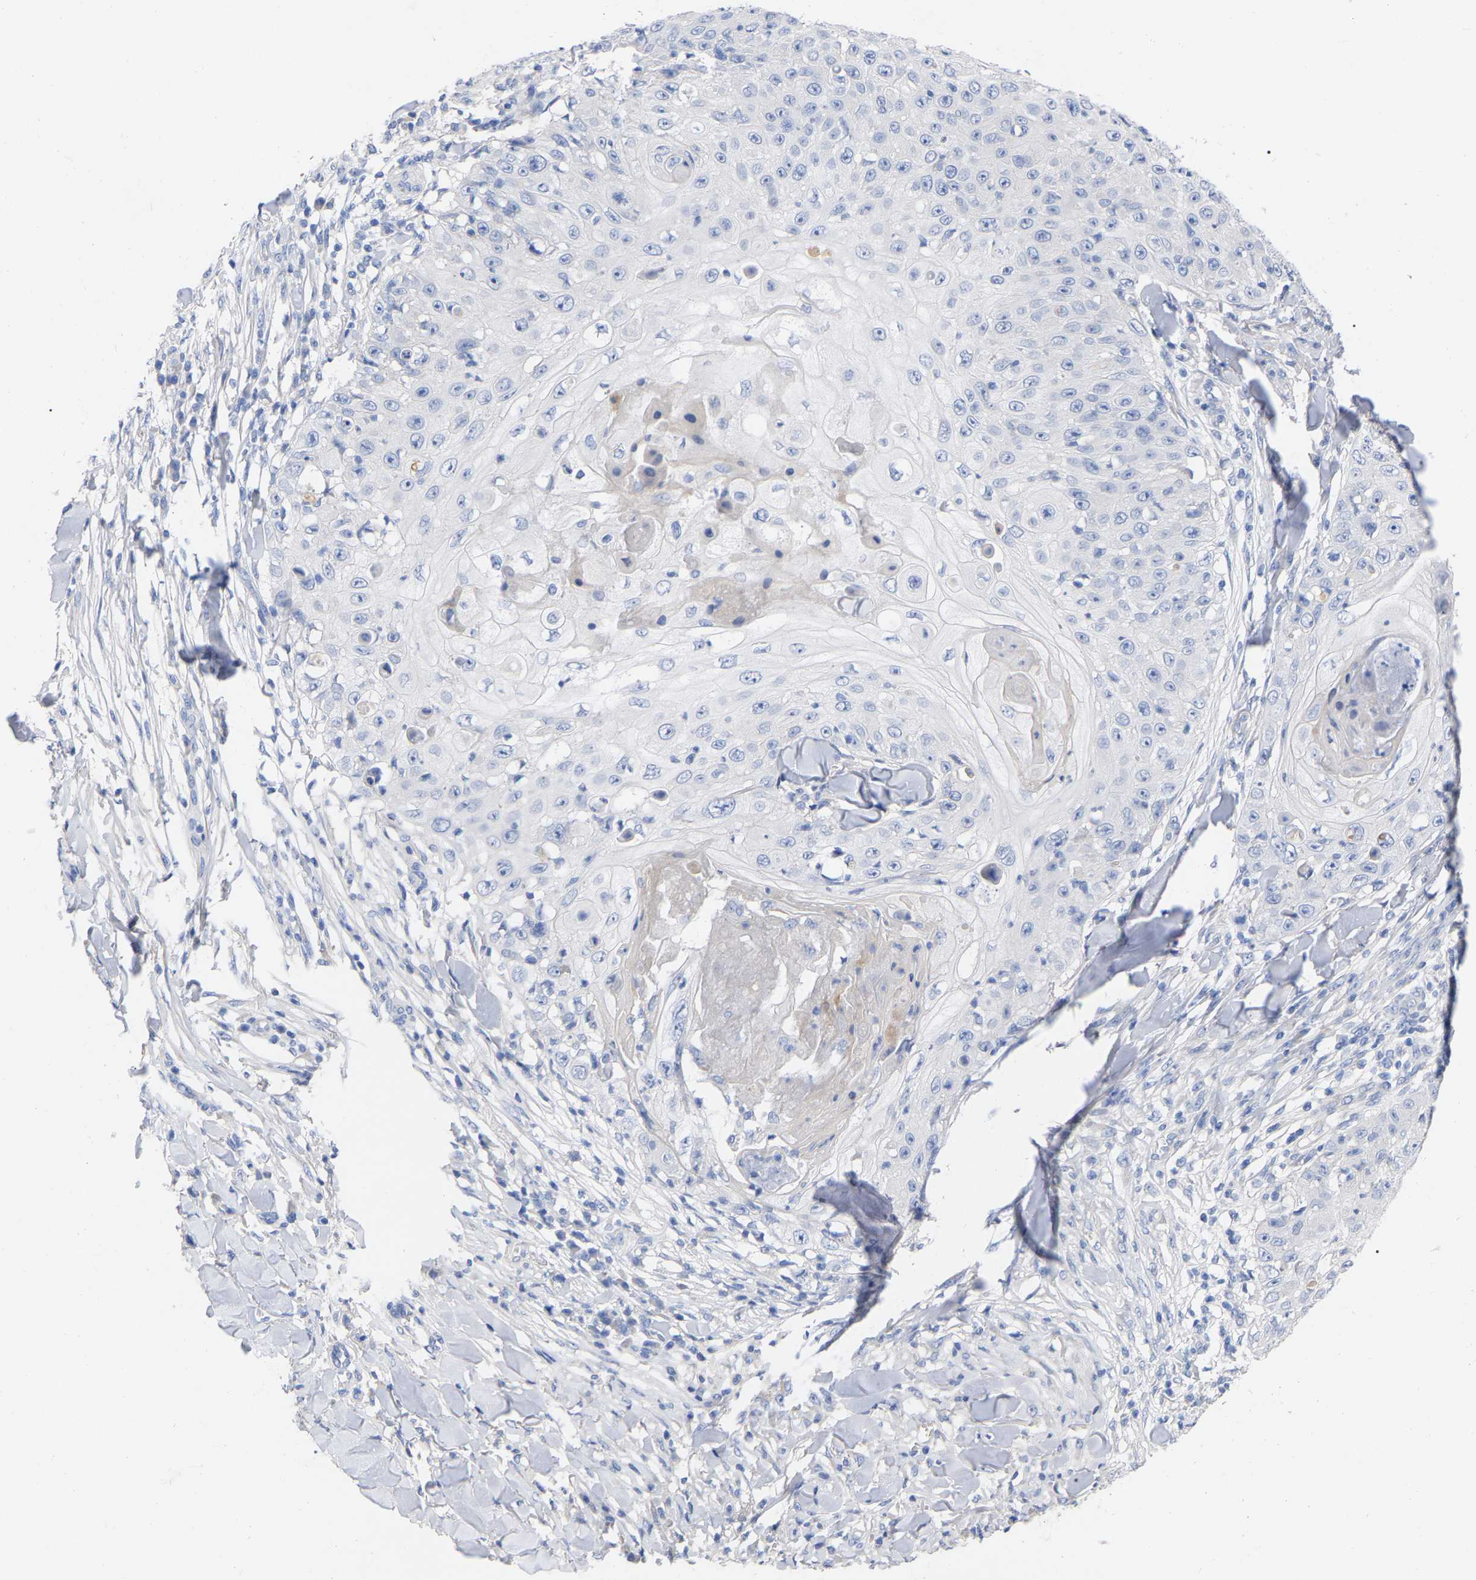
{"staining": {"intensity": "negative", "quantity": "none", "location": "none"}, "tissue": "skin cancer", "cell_type": "Tumor cells", "image_type": "cancer", "snomed": [{"axis": "morphology", "description": "Squamous cell carcinoma, NOS"}, {"axis": "topography", "description": "Skin"}], "caption": "Protein analysis of skin squamous cell carcinoma reveals no significant positivity in tumor cells.", "gene": "HAPLN1", "patient": {"sex": "male", "age": 86}}